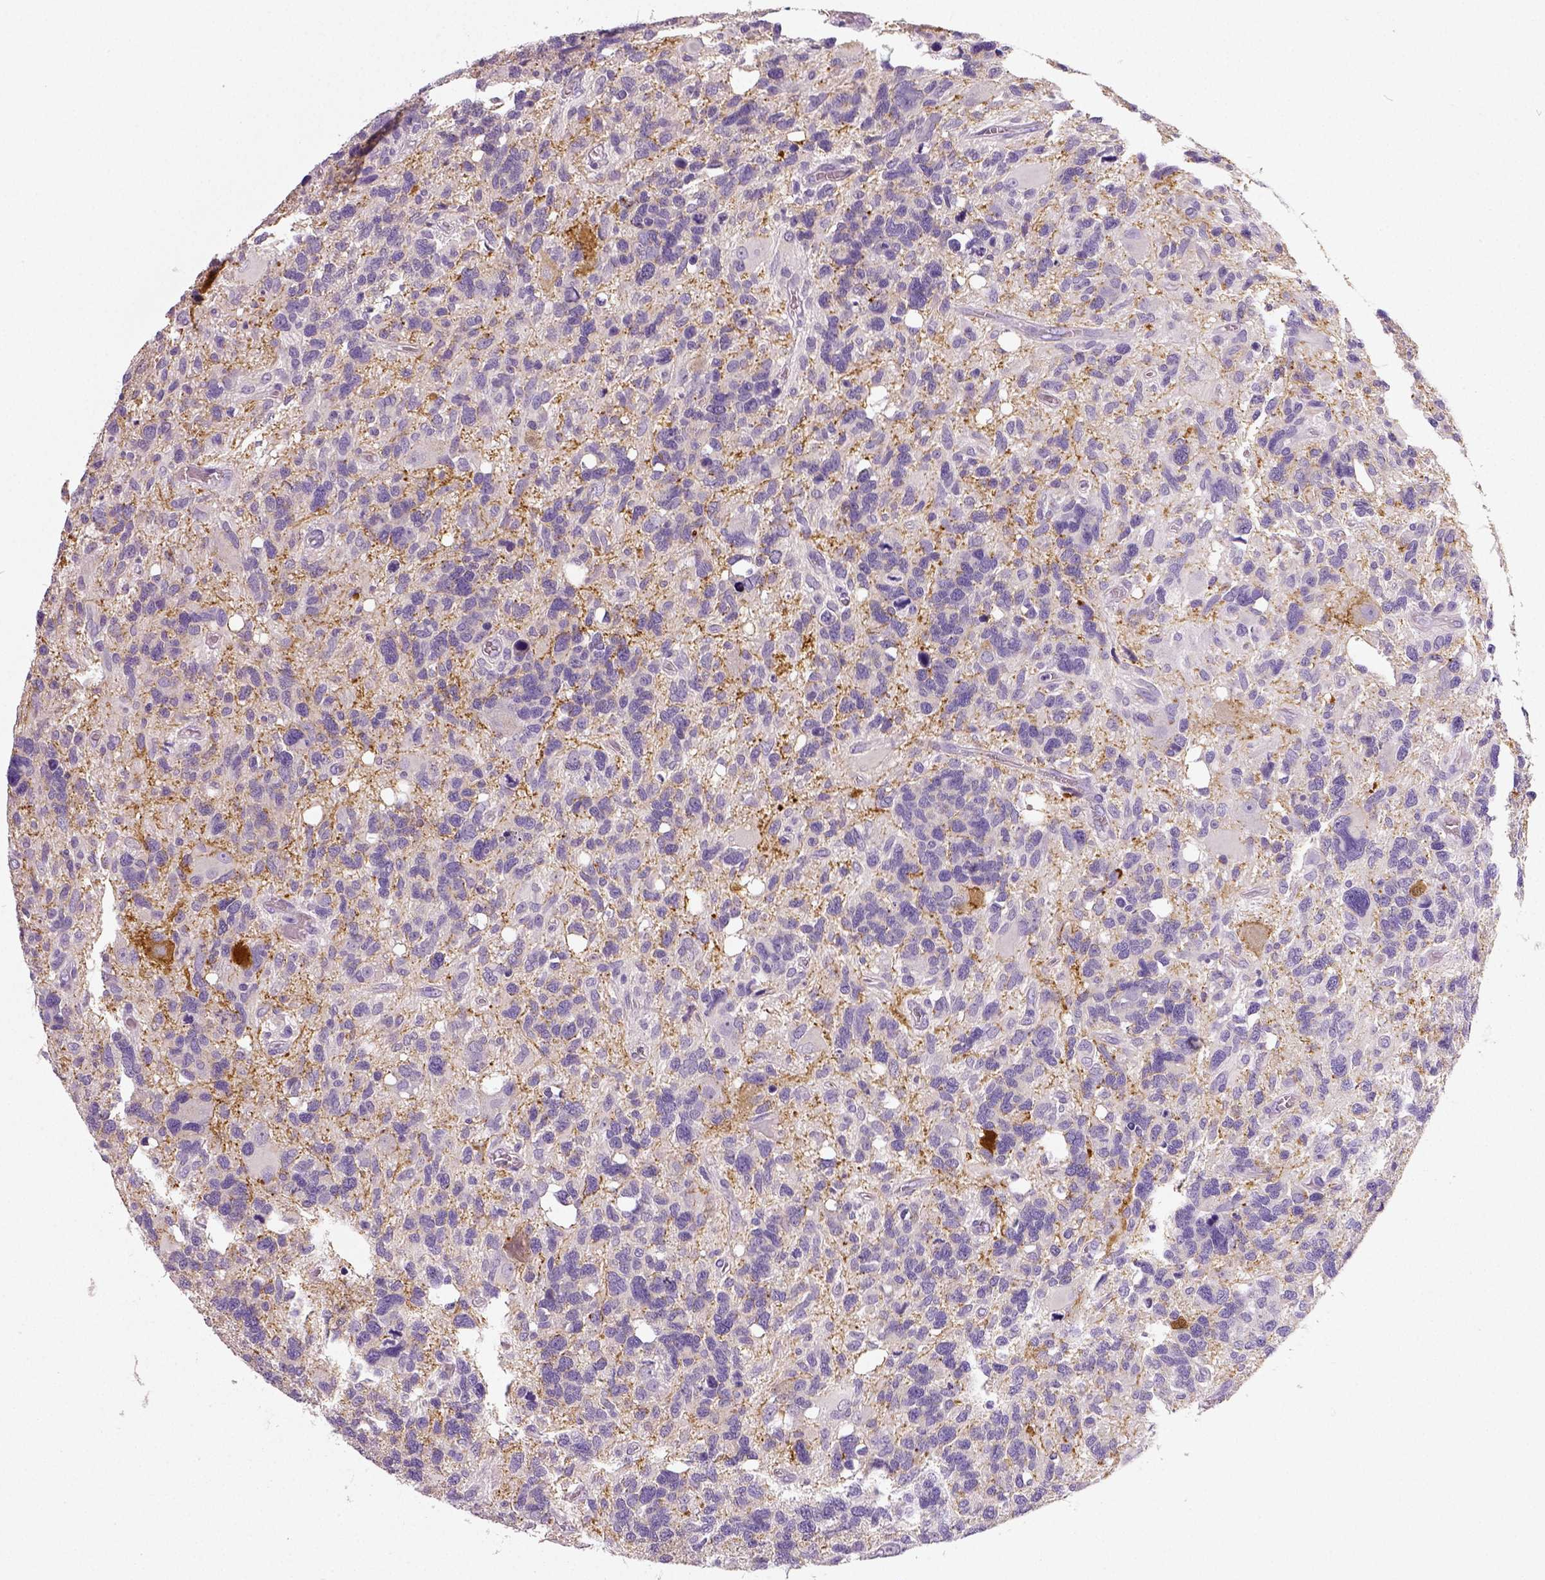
{"staining": {"intensity": "negative", "quantity": "none", "location": "none"}, "tissue": "glioma", "cell_type": "Tumor cells", "image_type": "cancer", "snomed": [{"axis": "morphology", "description": "Glioma, malignant, High grade"}, {"axis": "topography", "description": "Brain"}], "caption": "Glioma was stained to show a protein in brown. There is no significant staining in tumor cells.", "gene": "NECAB2", "patient": {"sex": "male", "age": 49}}